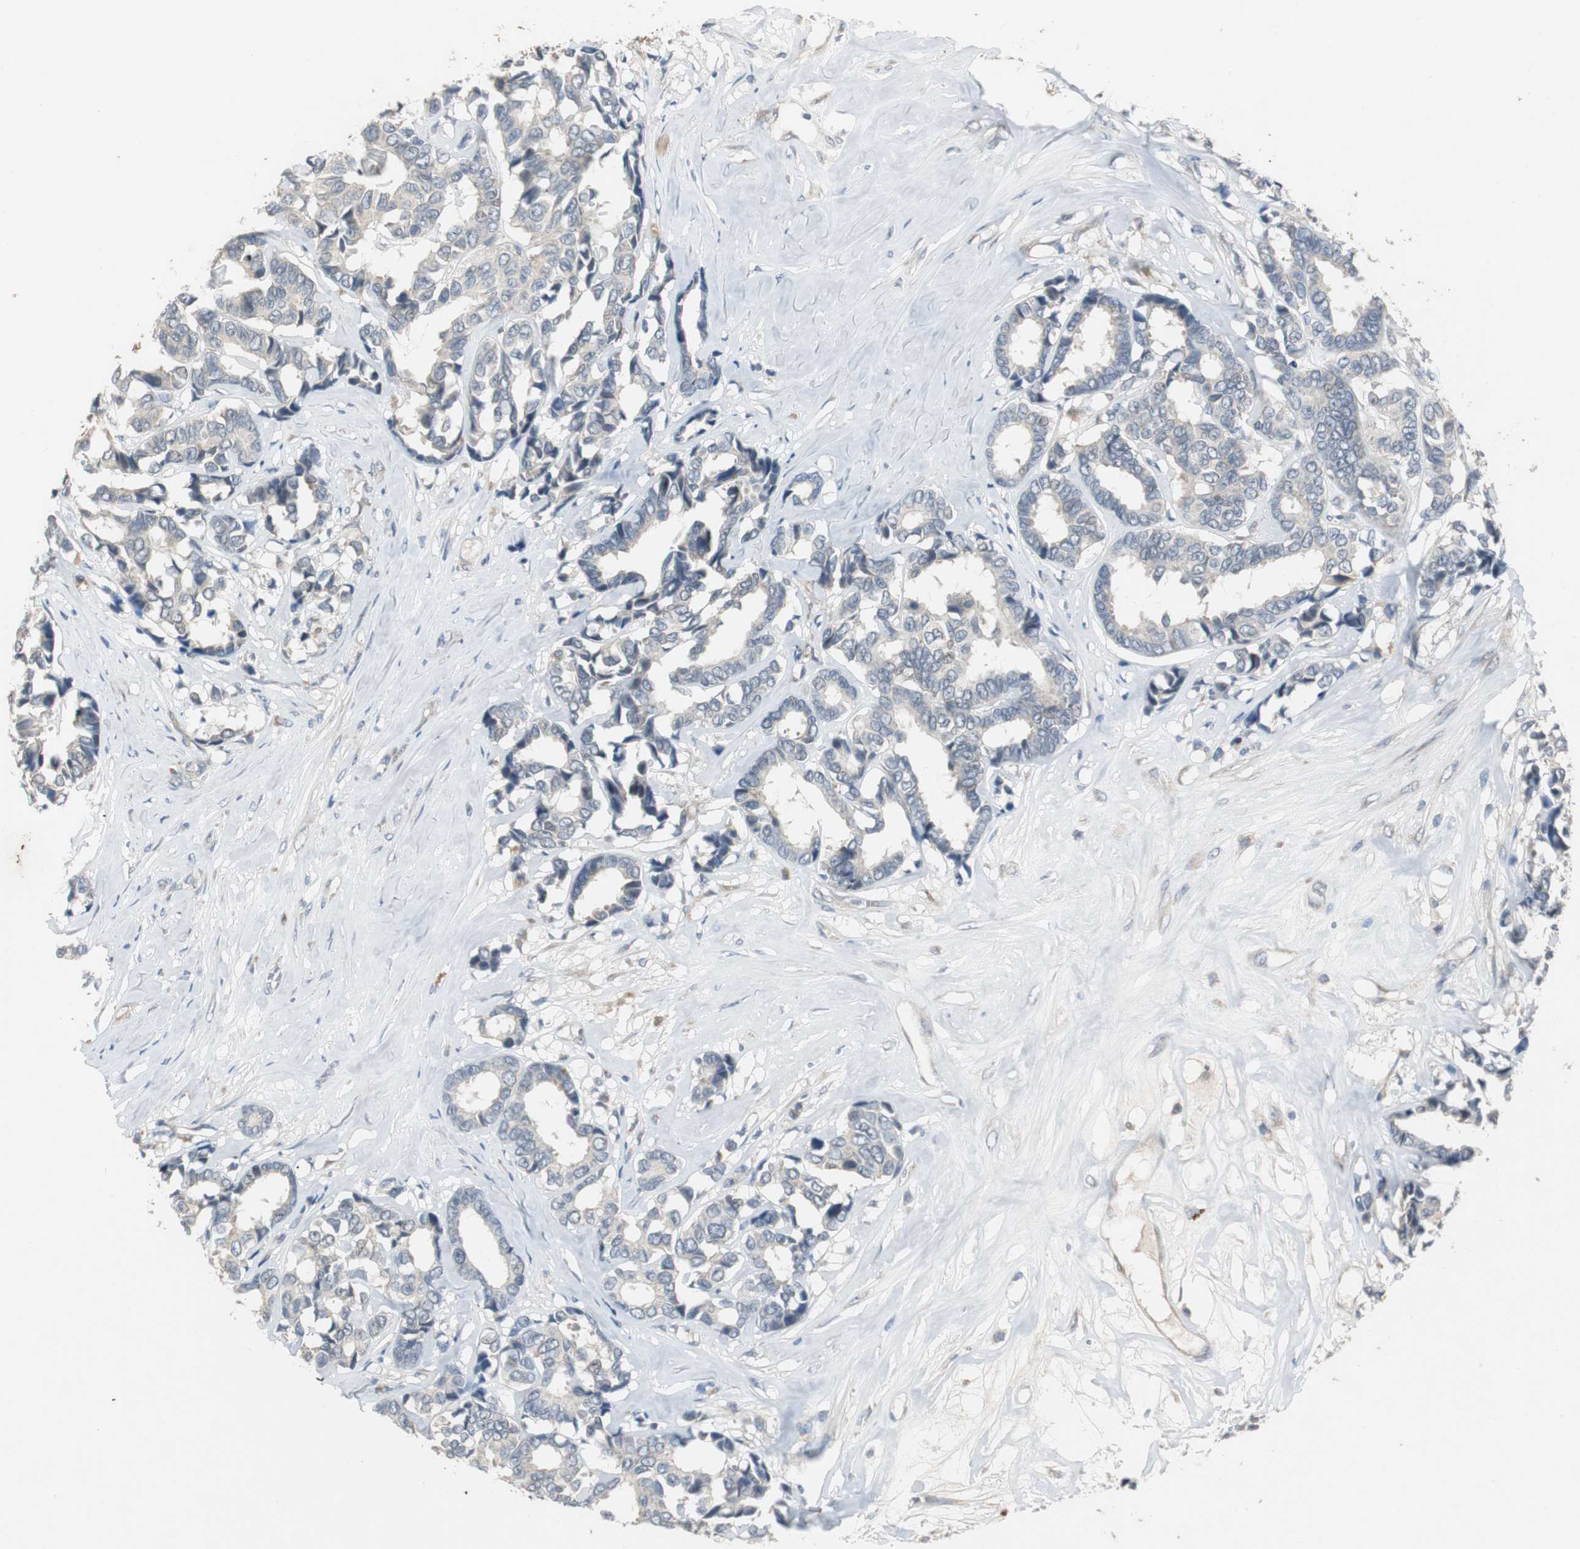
{"staining": {"intensity": "weak", "quantity": "<25%", "location": "cytoplasmic/membranous"}, "tissue": "breast cancer", "cell_type": "Tumor cells", "image_type": "cancer", "snomed": [{"axis": "morphology", "description": "Duct carcinoma"}, {"axis": "topography", "description": "Breast"}], "caption": "The image demonstrates no significant expression in tumor cells of breast infiltrating ductal carcinoma.", "gene": "MYT1", "patient": {"sex": "female", "age": 87}}